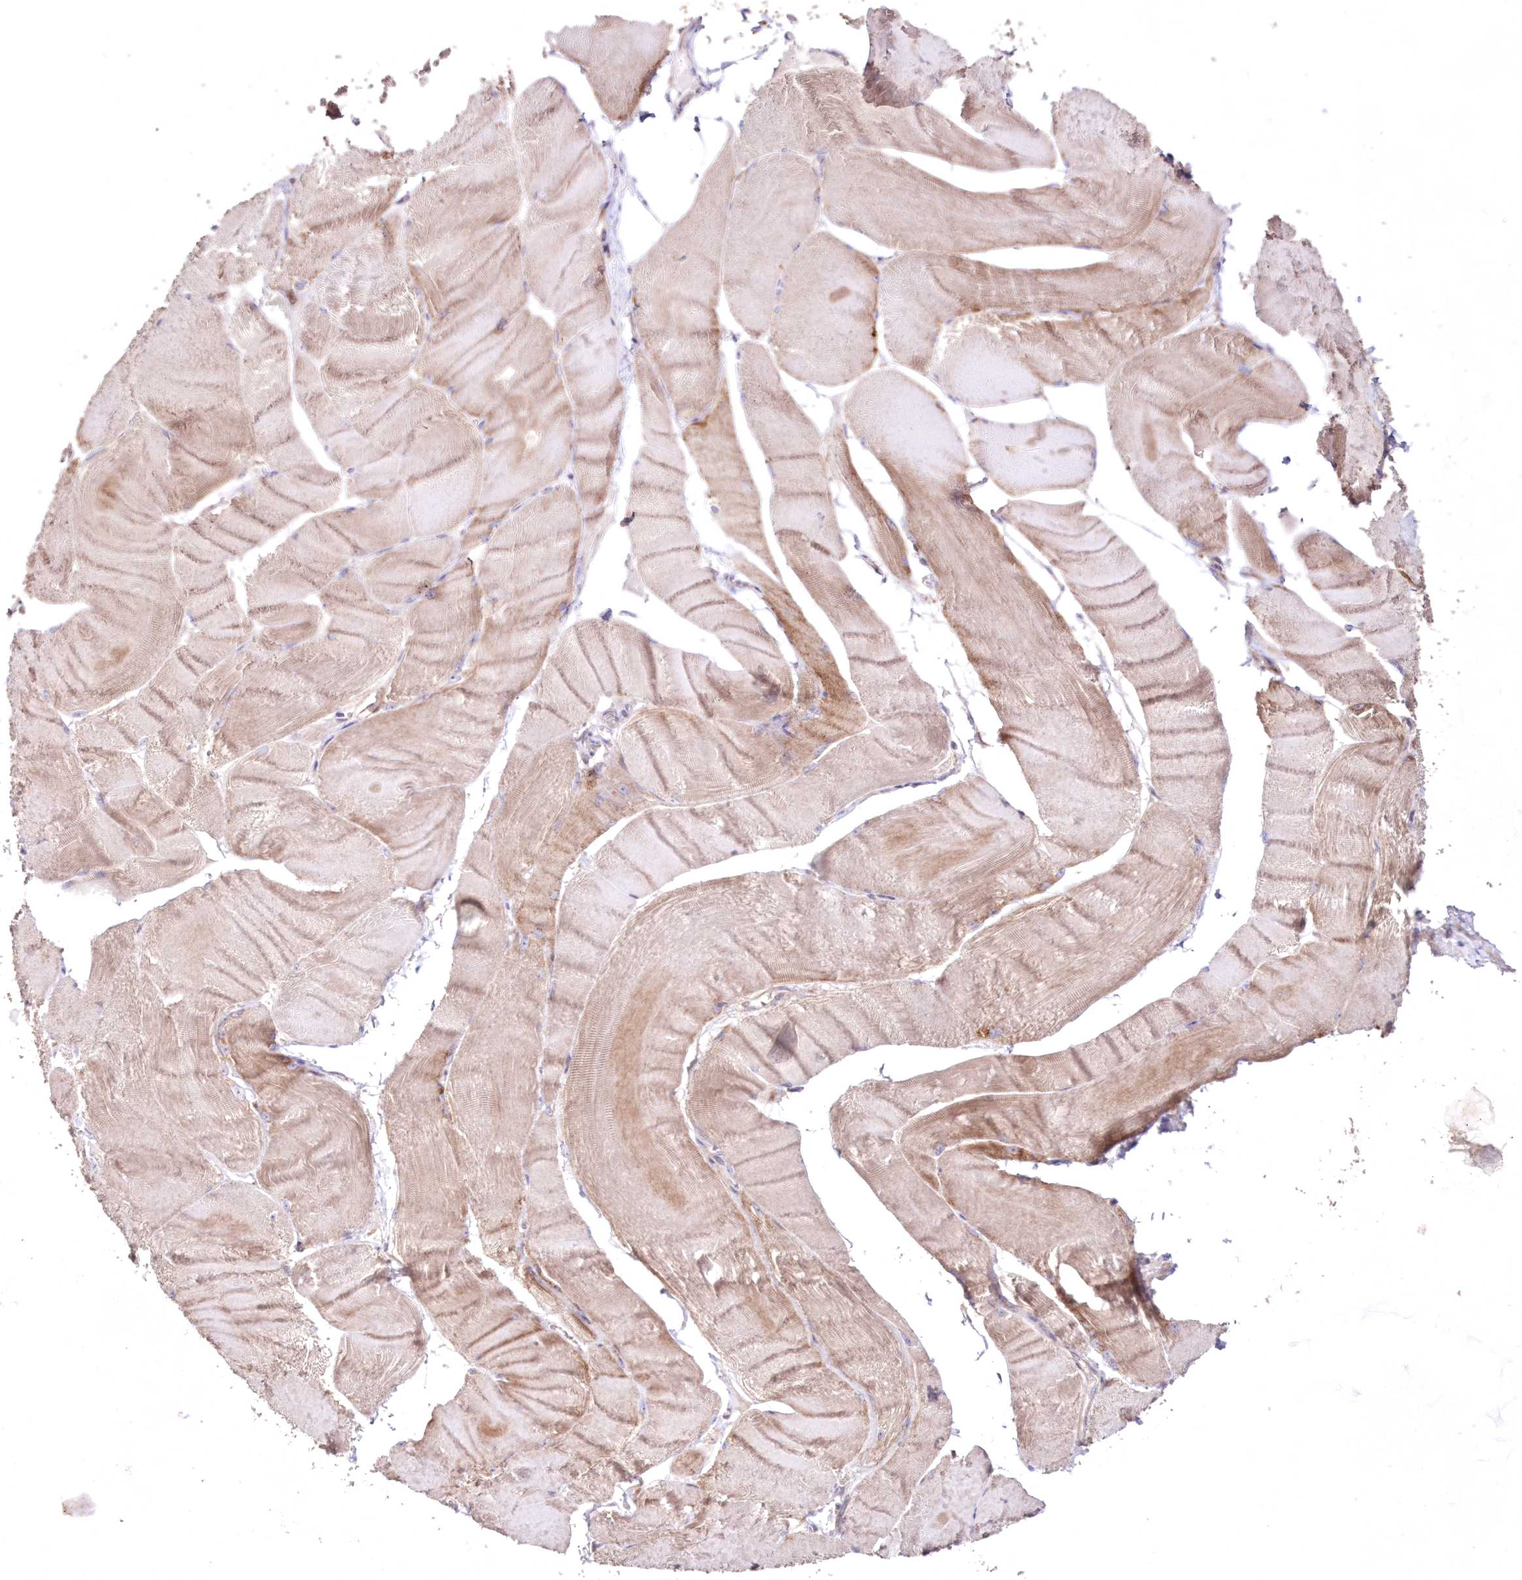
{"staining": {"intensity": "weak", "quantity": "25%-75%", "location": "cytoplasmic/membranous"}, "tissue": "skeletal muscle", "cell_type": "Myocytes", "image_type": "normal", "snomed": [{"axis": "morphology", "description": "Normal tissue, NOS"}, {"axis": "morphology", "description": "Basal cell carcinoma"}, {"axis": "topography", "description": "Skeletal muscle"}], "caption": "A histopathology image of skeletal muscle stained for a protein shows weak cytoplasmic/membranous brown staining in myocytes. (DAB IHC, brown staining for protein, blue staining for nuclei).", "gene": "HADHB", "patient": {"sex": "female", "age": 64}}